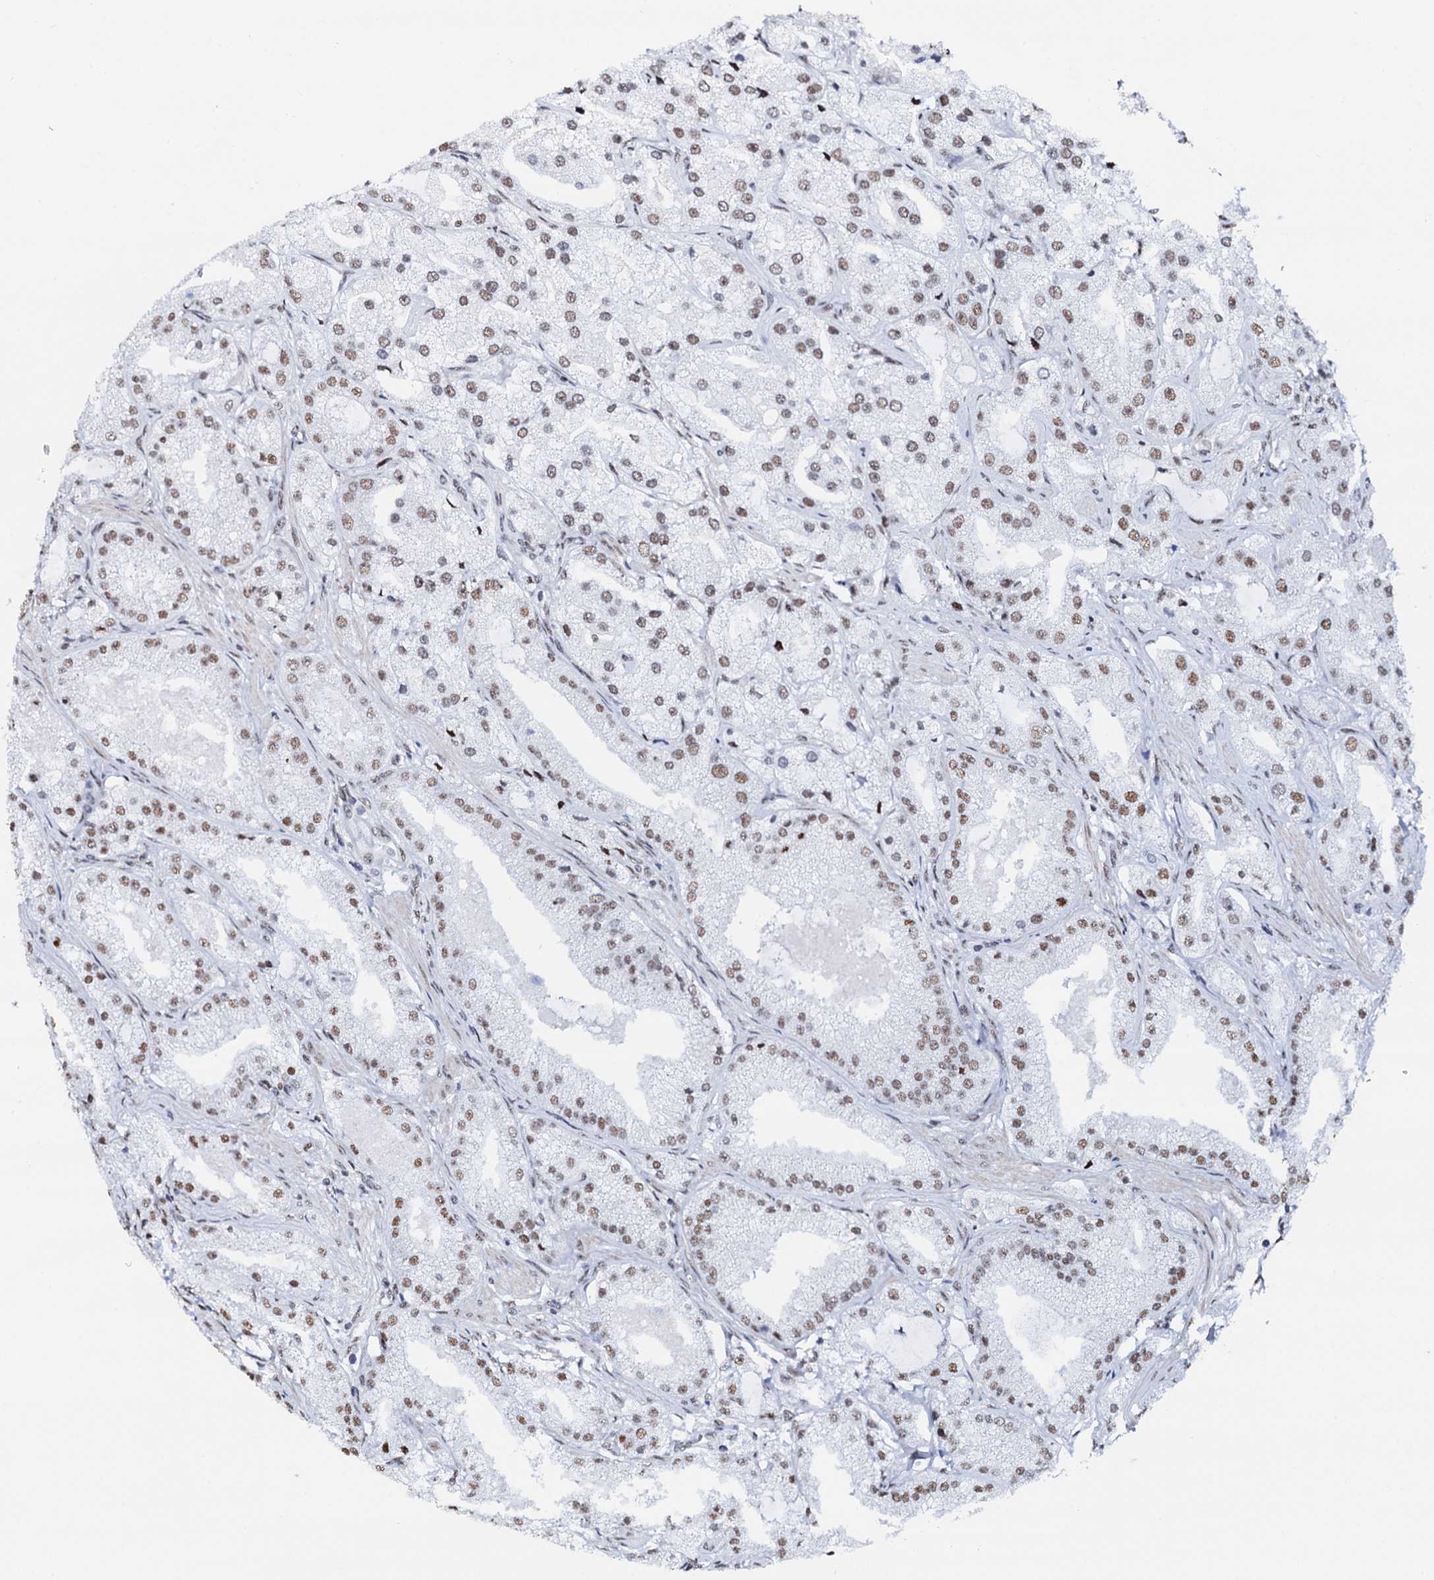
{"staining": {"intensity": "moderate", "quantity": ">75%", "location": "nuclear"}, "tissue": "prostate cancer", "cell_type": "Tumor cells", "image_type": "cancer", "snomed": [{"axis": "morphology", "description": "Adenocarcinoma, Low grade"}, {"axis": "topography", "description": "Prostate"}], "caption": "Immunohistochemistry of adenocarcinoma (low-grade) (prostate) demonstrates medium levels of moderate nuclear expression in about >75% of tumor cells.", "gene": "NKAPD1", "patient": {"sex": "male", "age": 69}}